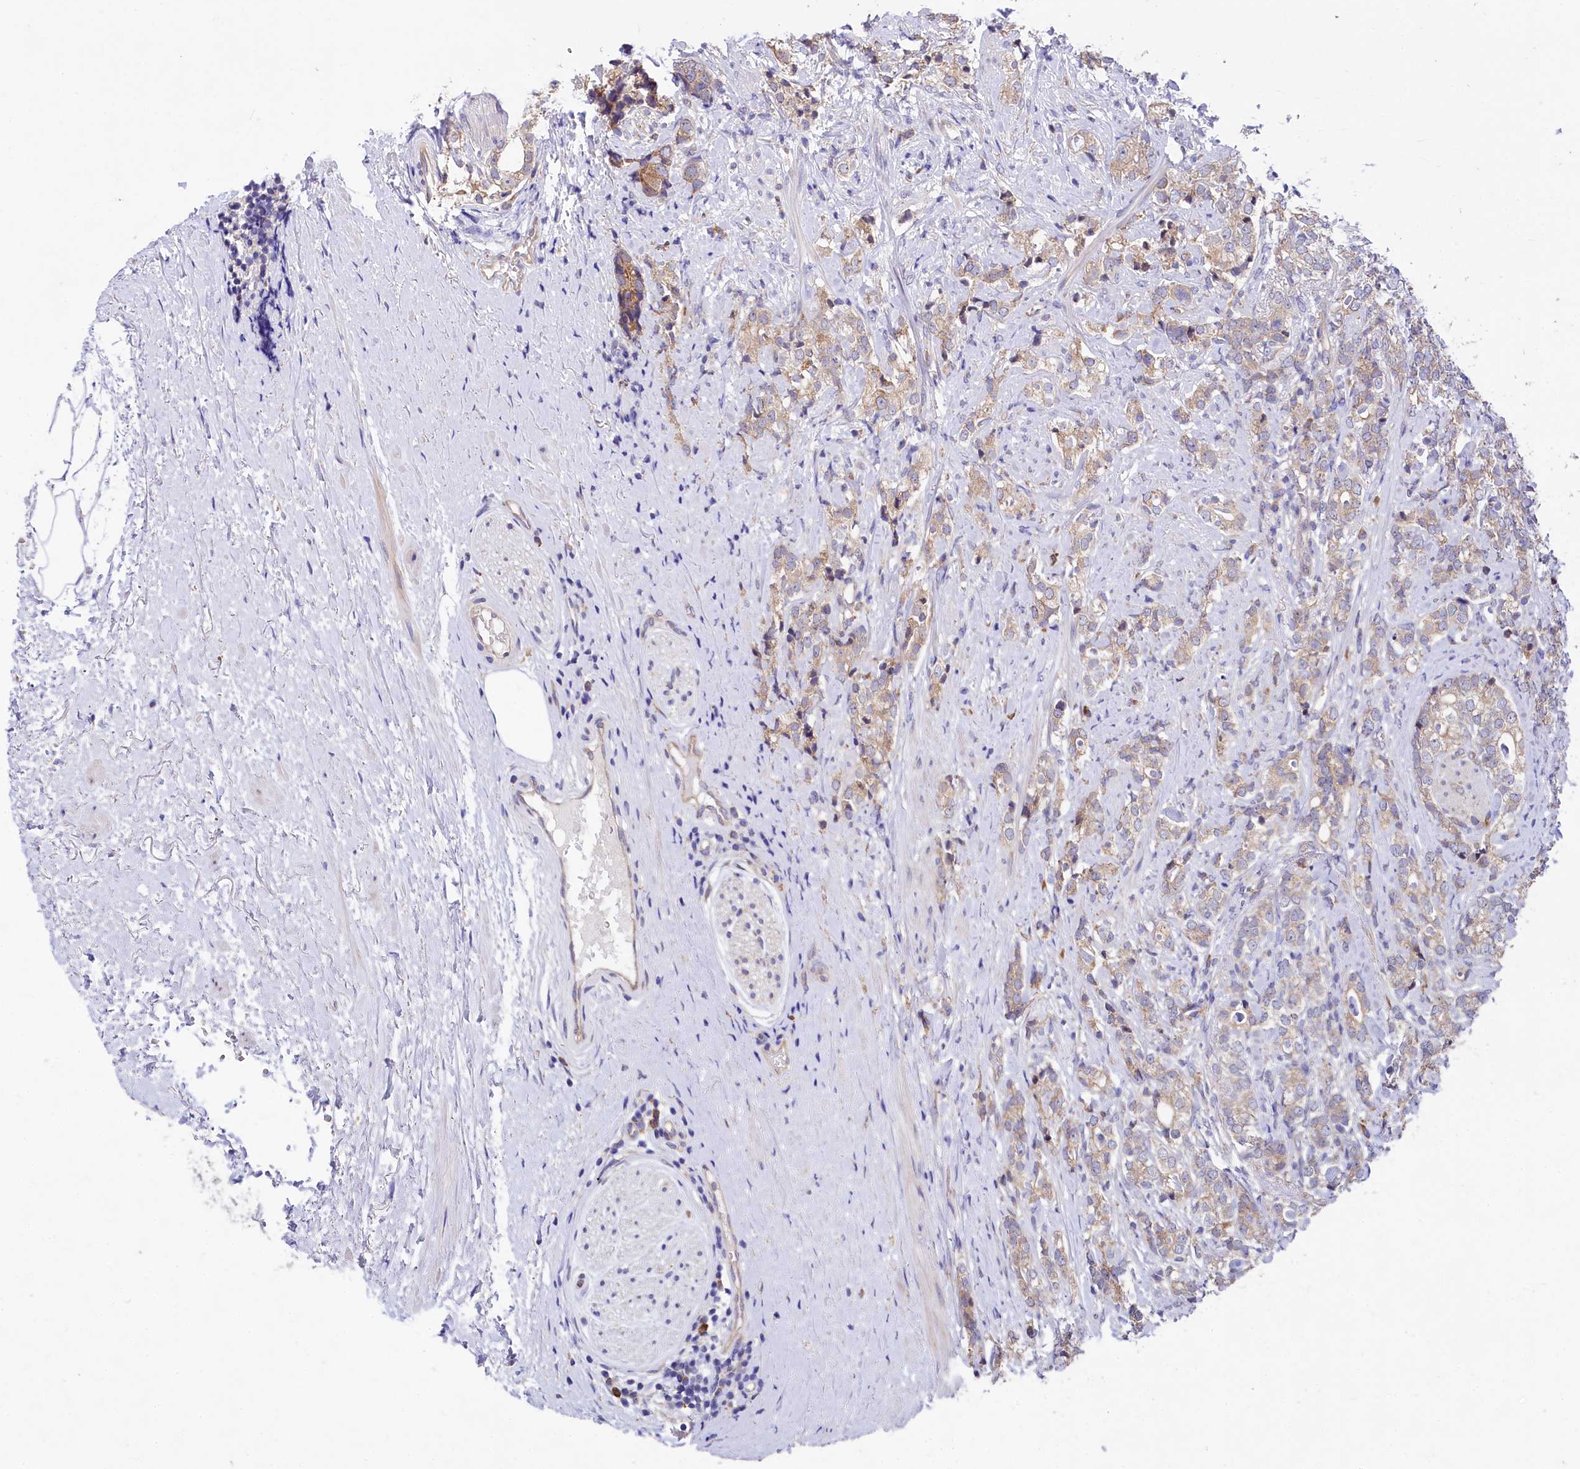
{"staining": {"intensity": "moderate", "quantity": "25%-75%", "location": "cytoplasmic/membranous"}, "tissue": "prostate cancer", "cell_type": "Tumor cells", "image_type": "cancer", "snomed": [{"axis": "morphology", "description": "Adenocarcinoma, High grade"}, {"axis": "topography", "description": "Prostate"}], "caption": "Protein expression by IHC displays moderate cytoplasmic/membranous positivity in approximately 25%-75% of tumor cells in prostate cancer. The staining was performed using DAB, with brown indicating positive protein expression. Nuclei are stained blue with hematoxylin.", "gene": "CHID1", "patient": {"sex": "male", "age": 69}}